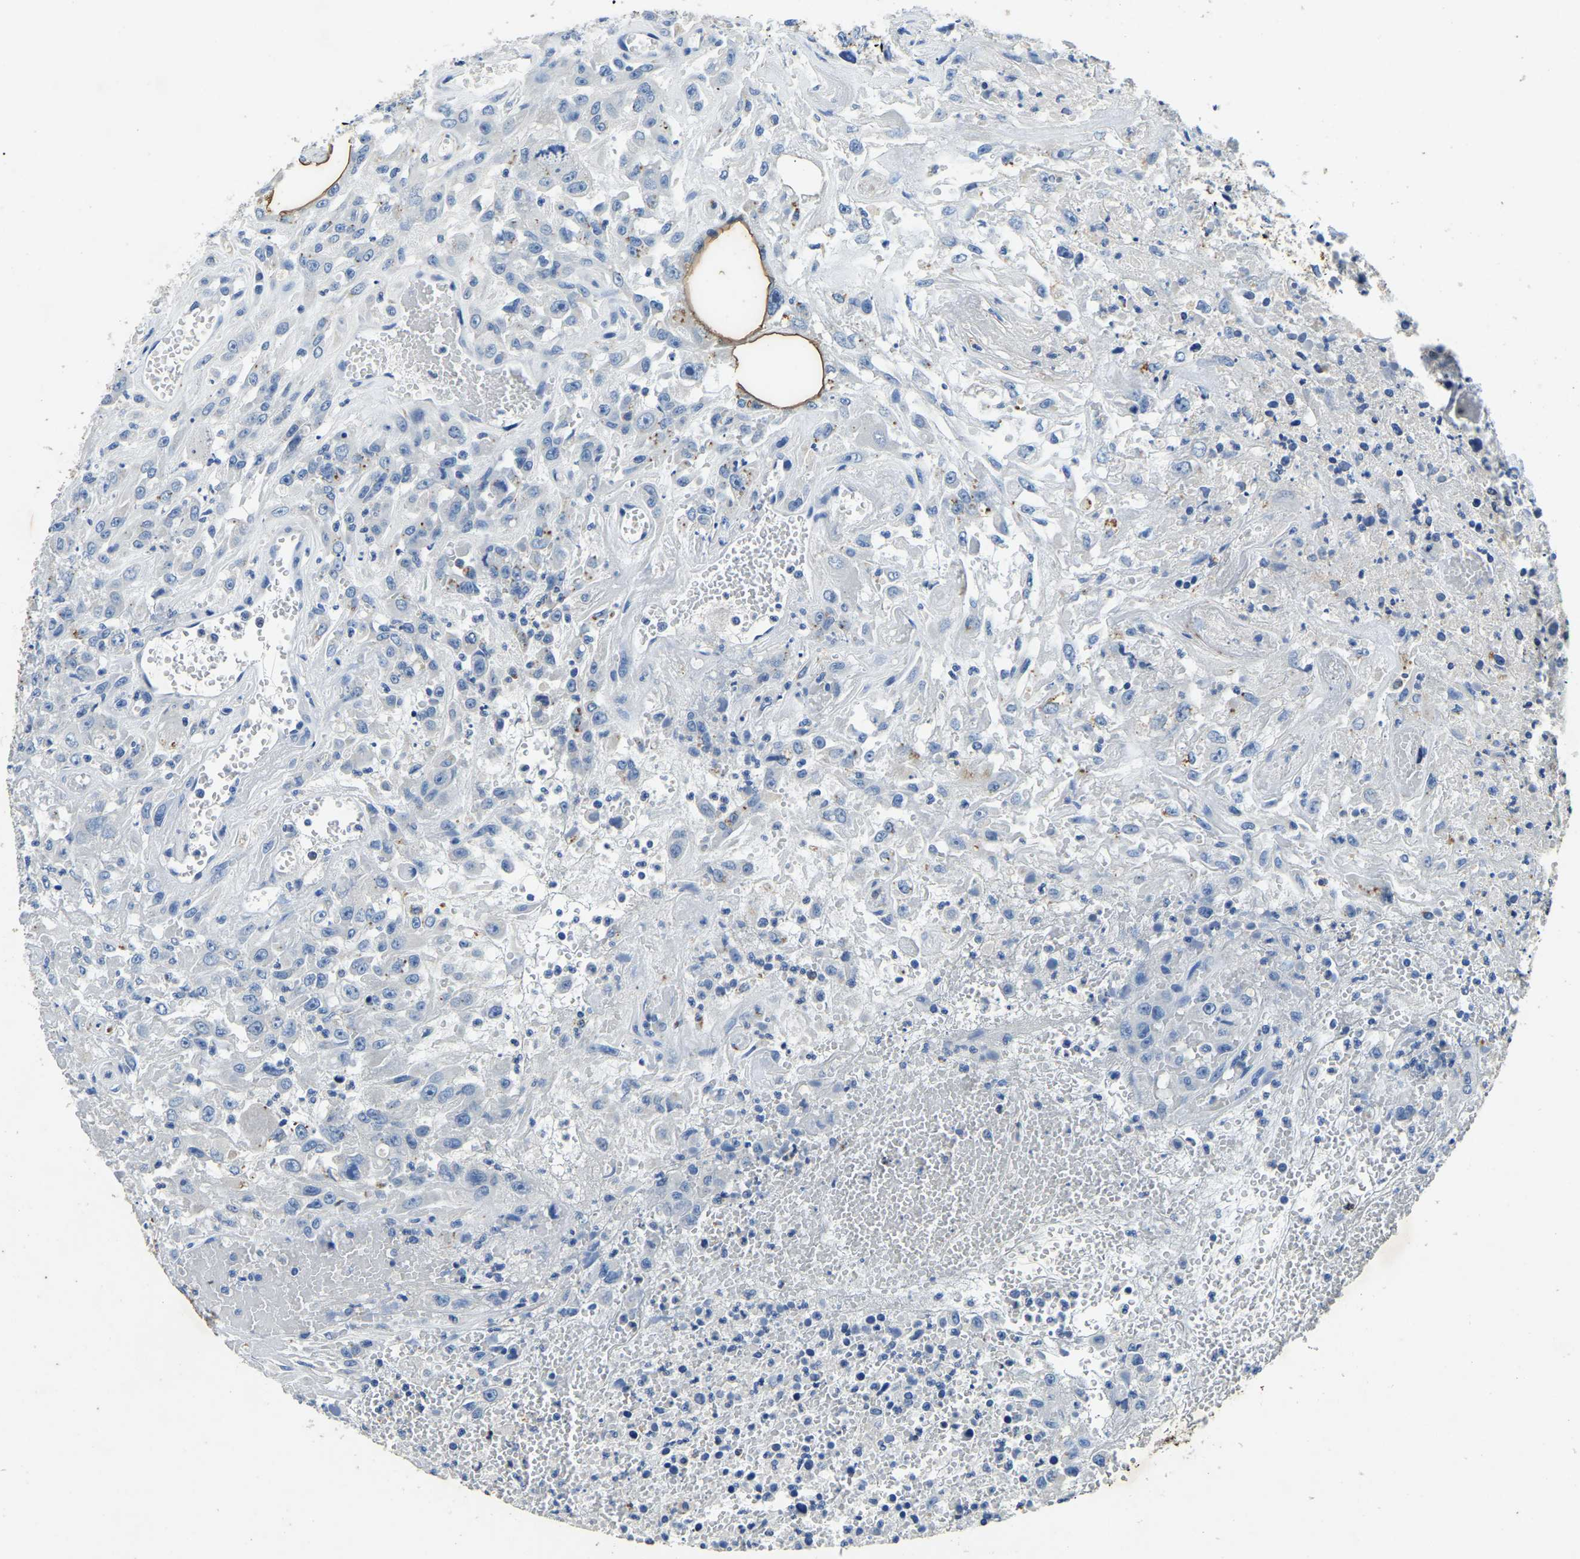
{"staining": {"intensity": "negative", "quantity": "none", "location": "none"}, "tissue": "urothelial cancer", "cell_type": "Tumor cells", "image_type": "cancer", "snomed": [{"axis": "morphology", "description": "Urothelial carcinoma, High grade"}, {"axis": "topography", "description": "Urinary bladder"}], "caption": "Tumor cells show no significant expression in high-grade urothelial carcinoma.", "gene": "UBN2", "patient": {"sex": "male", "age": 46}}